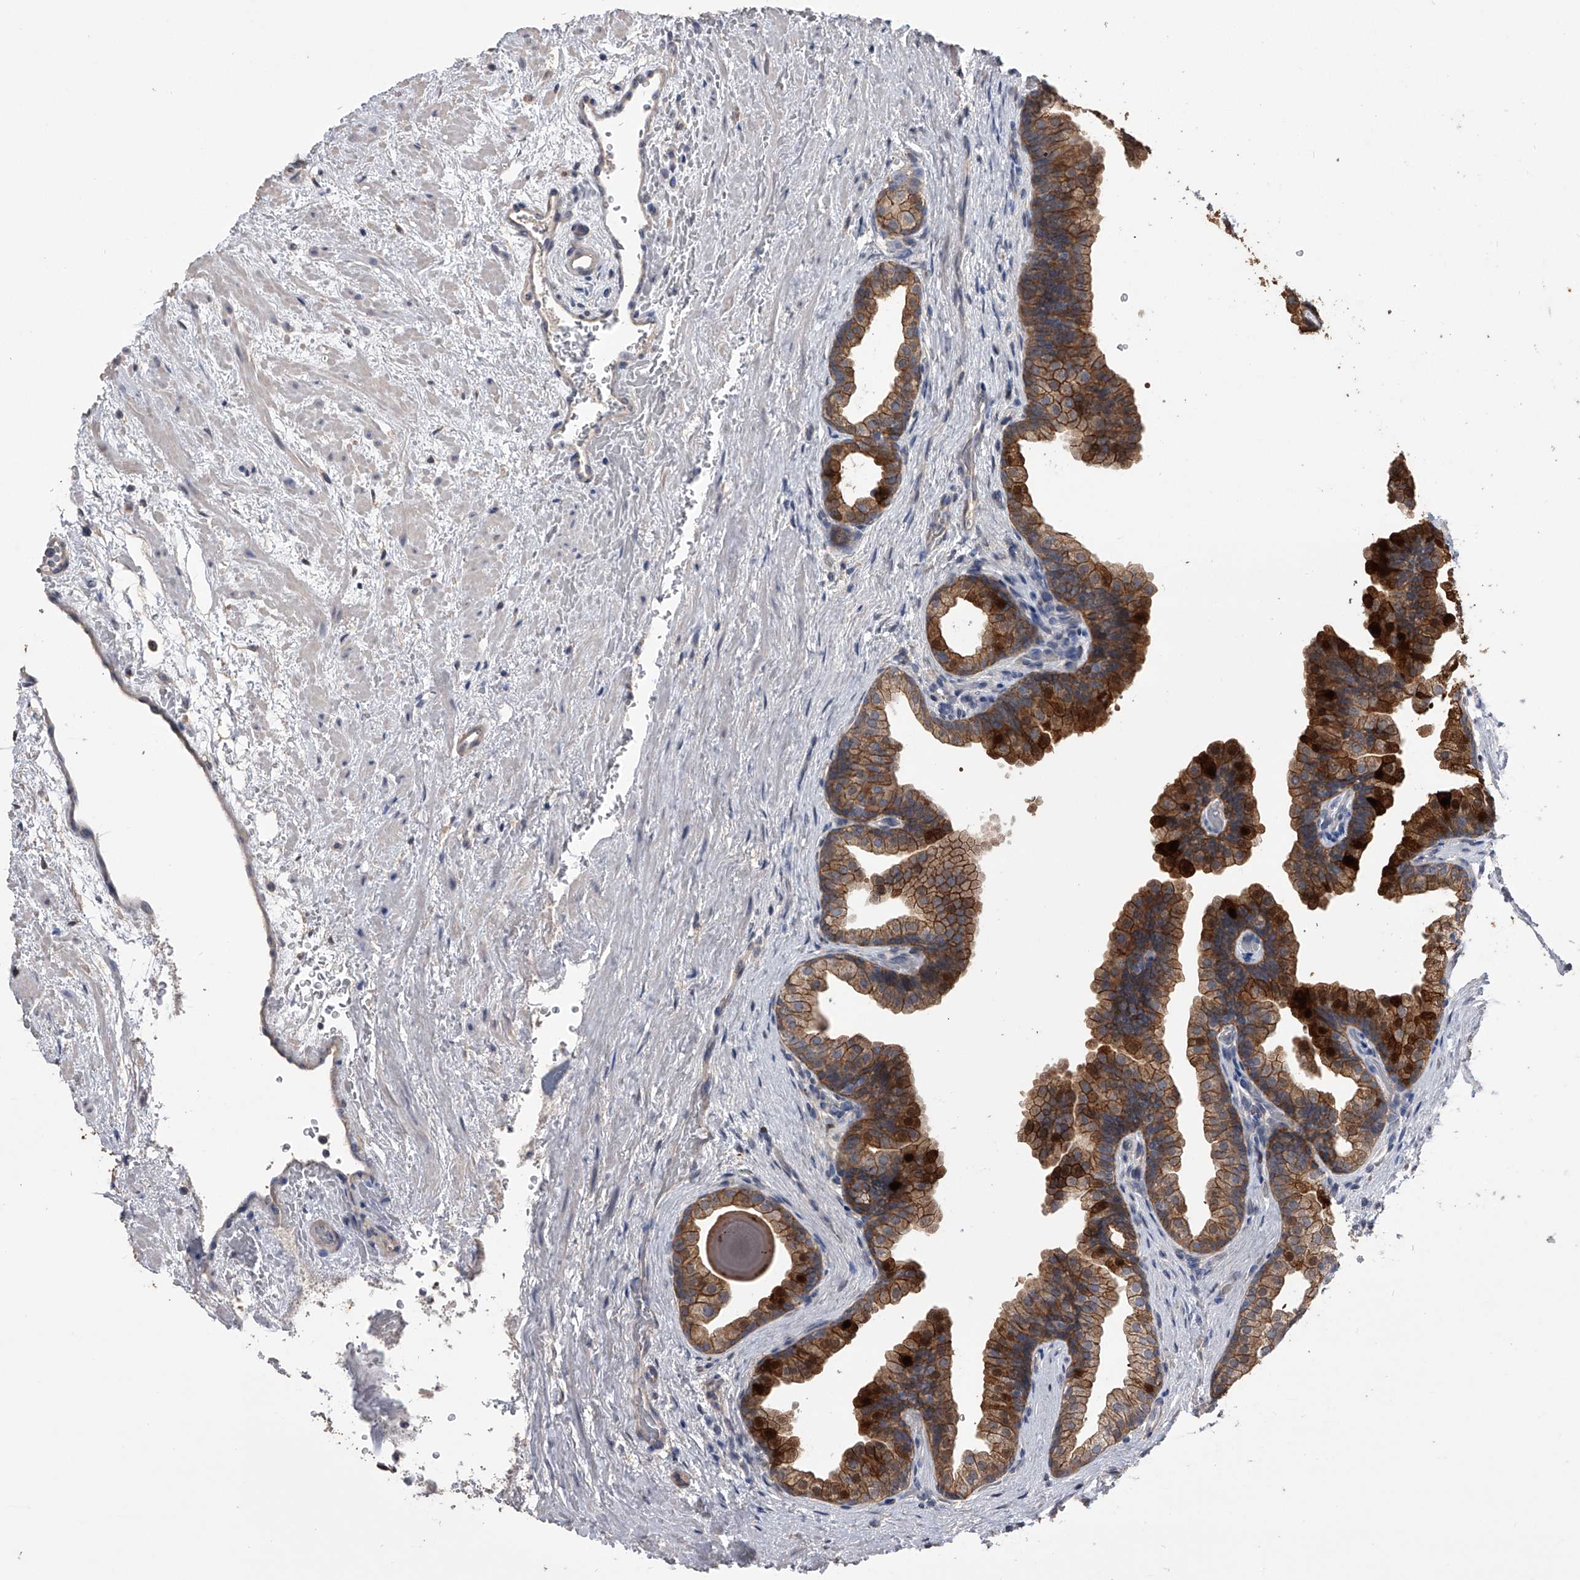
{"staining": {"intensity": "strong", "quantity": "25%-75%", "location": "cytoplasmic/membranous"}, "tissue": "prostate", "cell_type": "Glandular cells", "image_type": "normal", "snomed": [{"axis": "morphology", "description": "Normal tissue, NOS"}, {"axis": "topography", "description": "Prostate"}], "caption": "Benign prostate was stained to show a protein in brown. There is high levels of strong cytoplasmic/membranous positivity in approximately 25%-75% of glandular cells.", "gene": "ZNF343", "patient": {"sex": "male", "age": 48}}